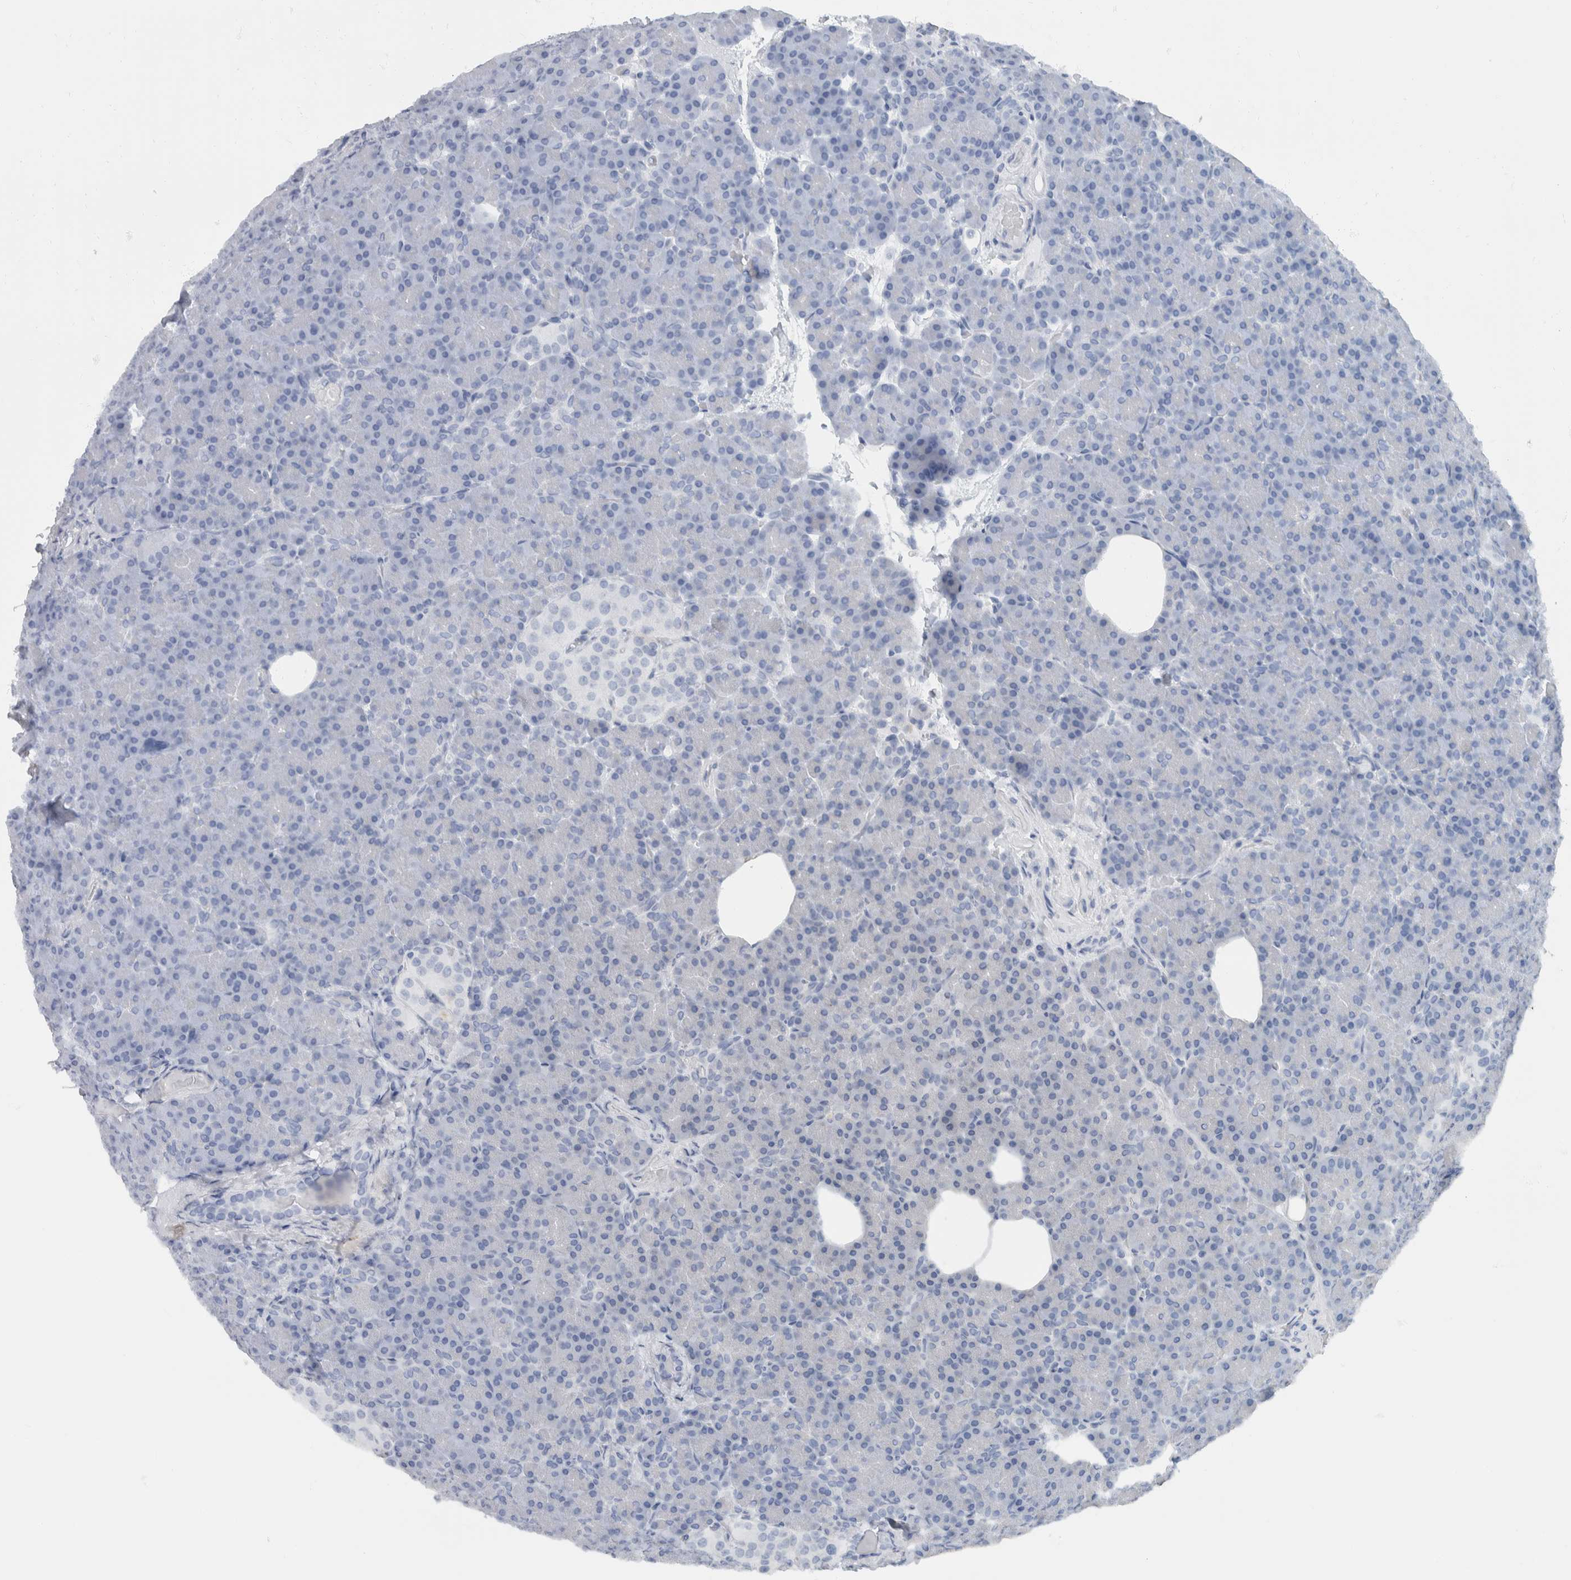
{"staining": {"intensity": "negative", "quantity": "none", "location": "none"}, "tissue": "pancreas", "cell_type": "Exocrine glandular cells", "image_type": "normal", "snomed": [{"axis": "morphology", "description": "Normal tissue, NOS"}, {"axis": "topography", "description": "Pancreas"}], "caption": "The image demonstrates no significant positivity in exocrine glandular cells of pancreas. (Brightfield microscopy of DAB (3,3'-diaminobenzidine) immunohistochemistry at high magnification).", "gene": "NEFM", "patient": {"sex": "female", "age": 43}}